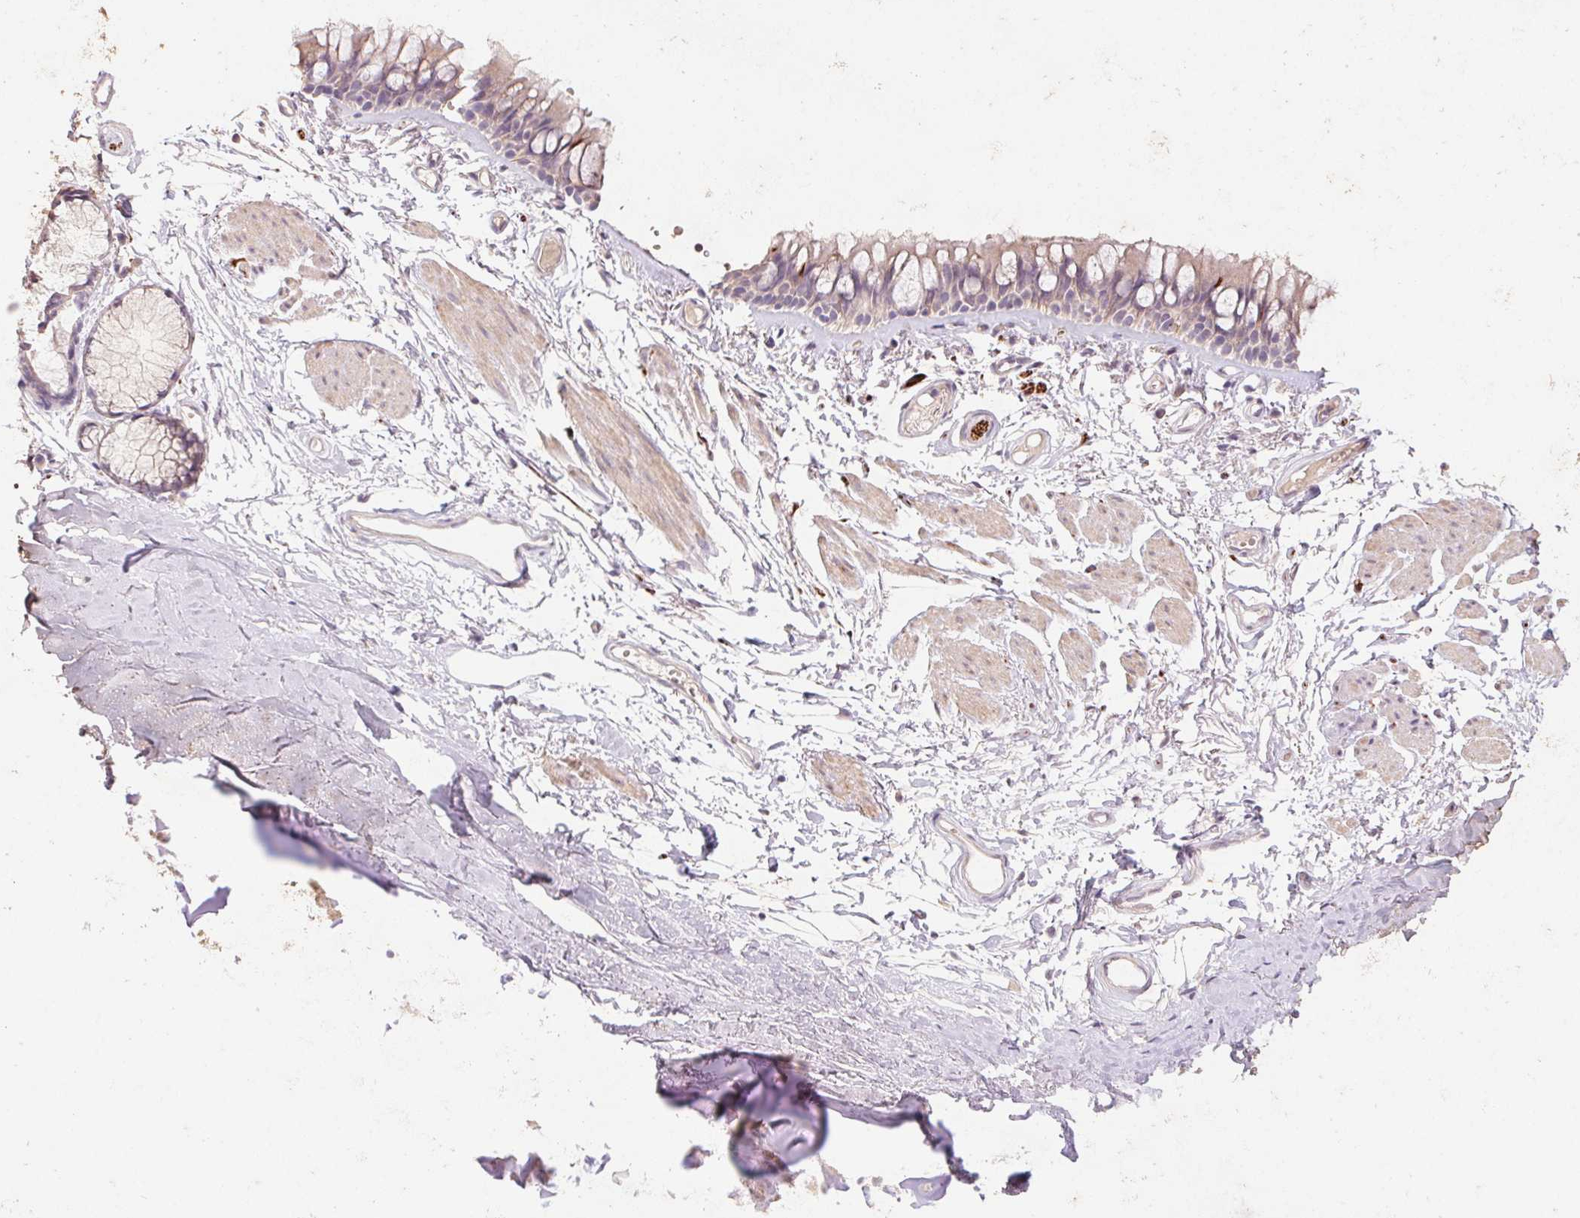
{"staining": {"intensity": "negative", "quantity": "none", "location": "none"}, "tissue": "adipose tissue", "cell_type": "Adipocytes", "image_type": "normal", "snomed": [{"axis": "morphology", "description": "Normal tissue, NOS"}, {"axis": "topography", "description": "Cartilage tissue"}, {"axis": "topography", "description": "Bronchus"}], "caption": "Immunohistochemistry (IHC) image of unremarkable adipose tissue: human adipose tissue stained with DAB exhibits no significant protein positivity in adipocytes. Nuclei are stained in blue.", "gene": "GRM2", "patient": {"sex": "female", "age": 79}}